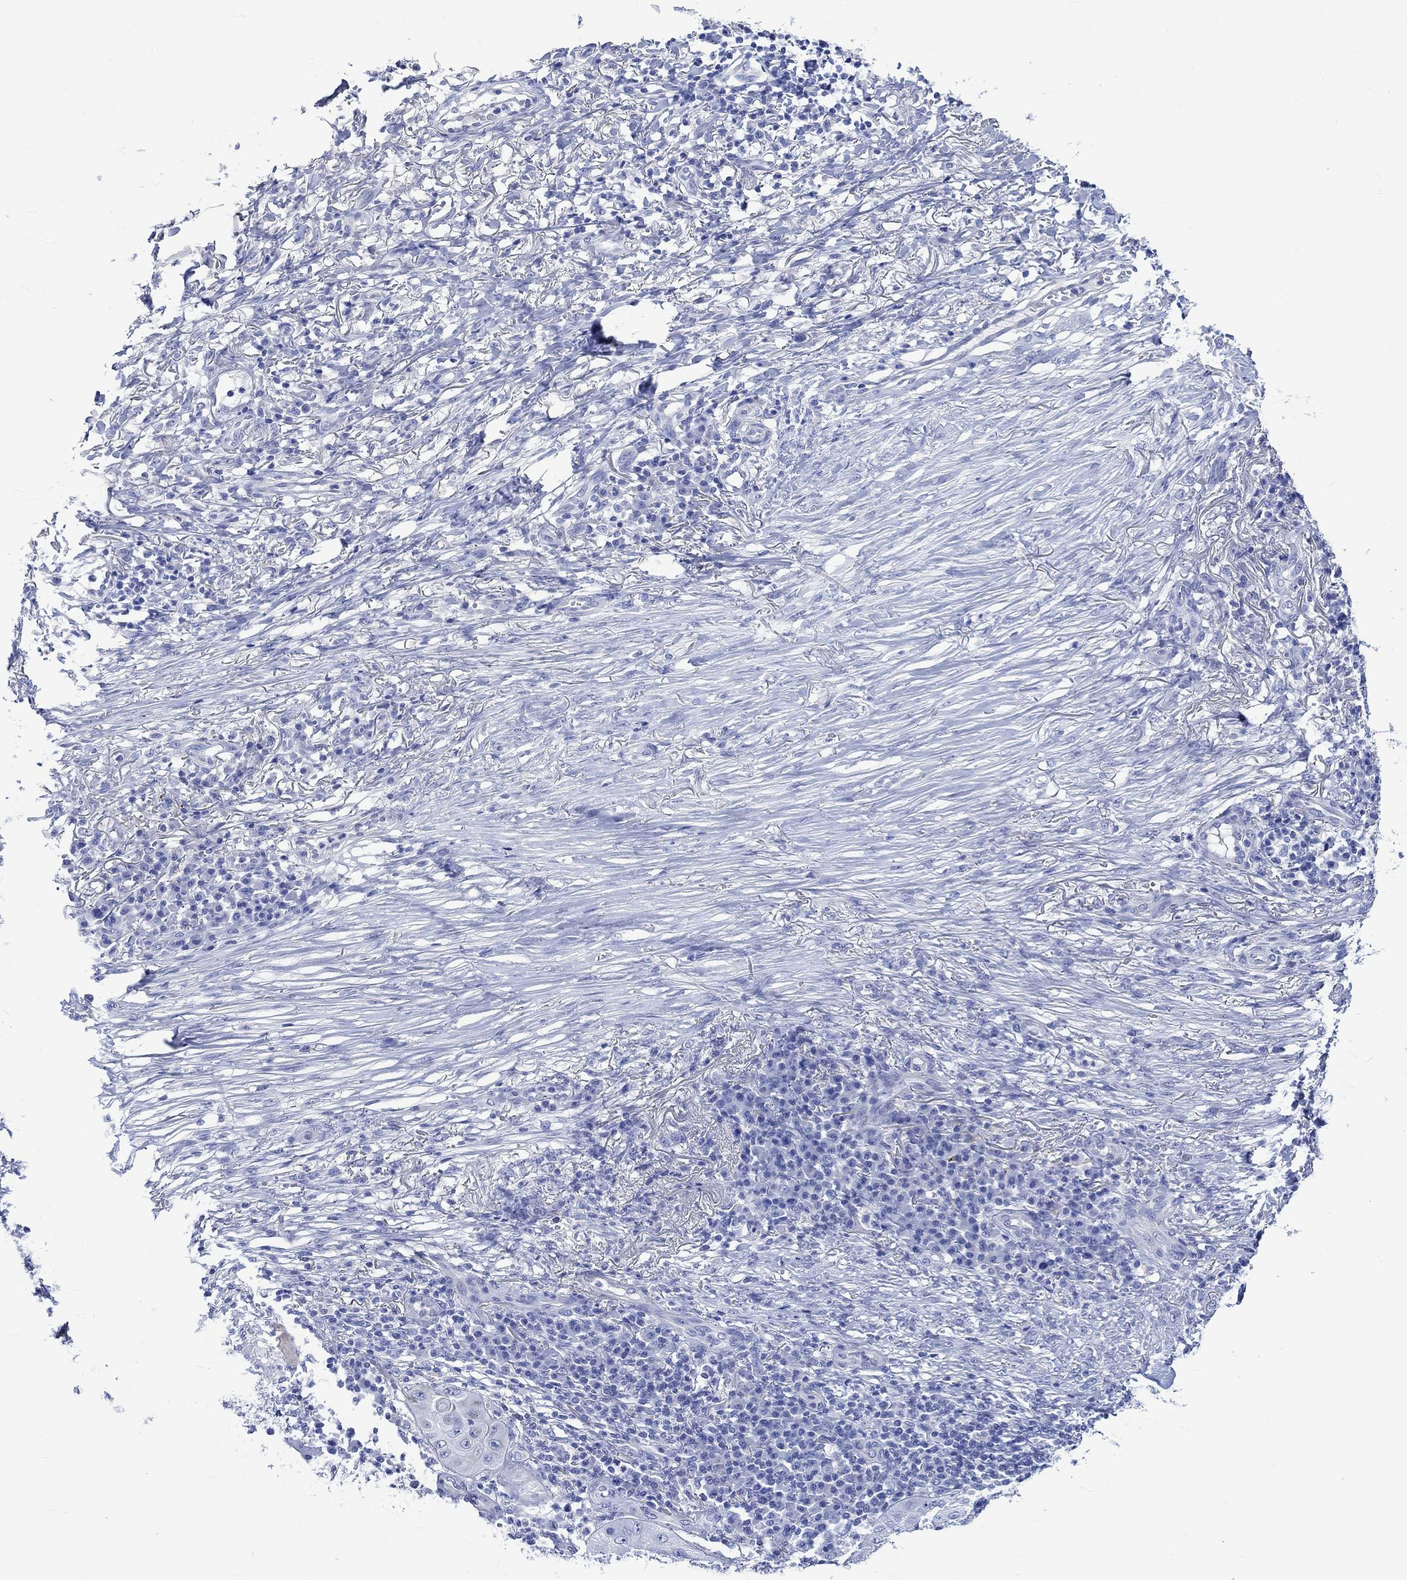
{"staining": {"intensity": "negative", "quantity": "none", "location": "none"}, "tissue": "skin cancer", "cell_type": "Tumor cells", "image_type": "cancer", "snomed": [{"axis": "morphology", "description": "Squamous cell carcinoma, NOS"}, {"axis": "topography", "description": "Skin"}], "caption": "Skin cancer (squamous cell carcinoma) was stained to show a protein in brown. There is no significant staining in tumor cells.", "gene": "KLHL33", "patient": {"sex": "male", "age": 70}}